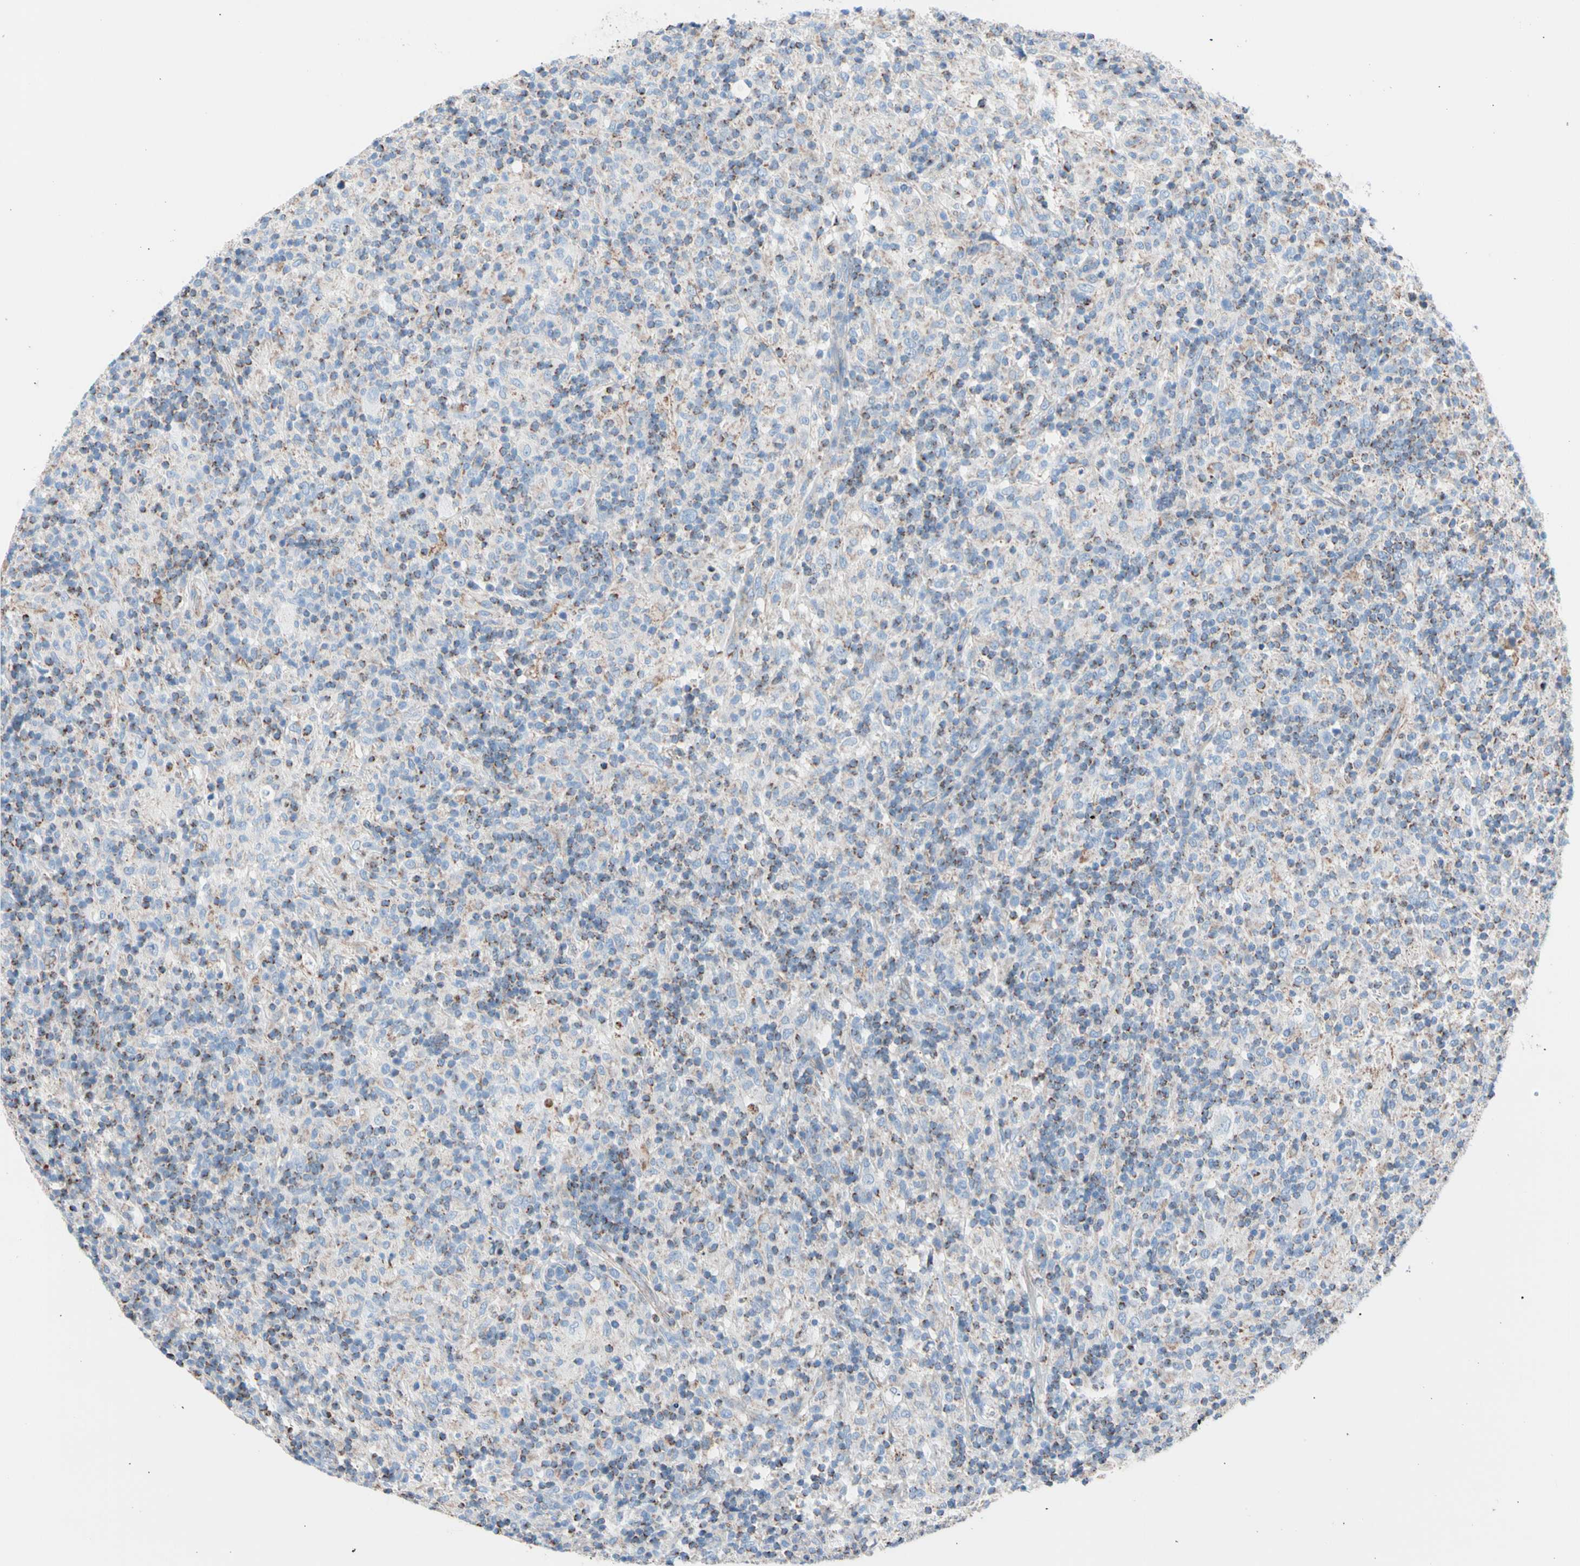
{"staining": {"intensity": "negative", "quantity": "none", "location": "none"}, "tissue": "lymphoma", "cell_type": "Tumor cells", "image_type": "cancer", "snomed": [{"axis": "morphology", "description": "Hodgkin's disease, NOS"}, {"axis": "topography", "description": "Lymph node"}], "caption": "This micrograph is of Hodgkin's disease stained with IHC to label a protein in brown with the nuclei are counter-stained blue. There is no positivity in tumor cells.", "gene": "HK1", "patient": {"sex": "male", "age": 70}}